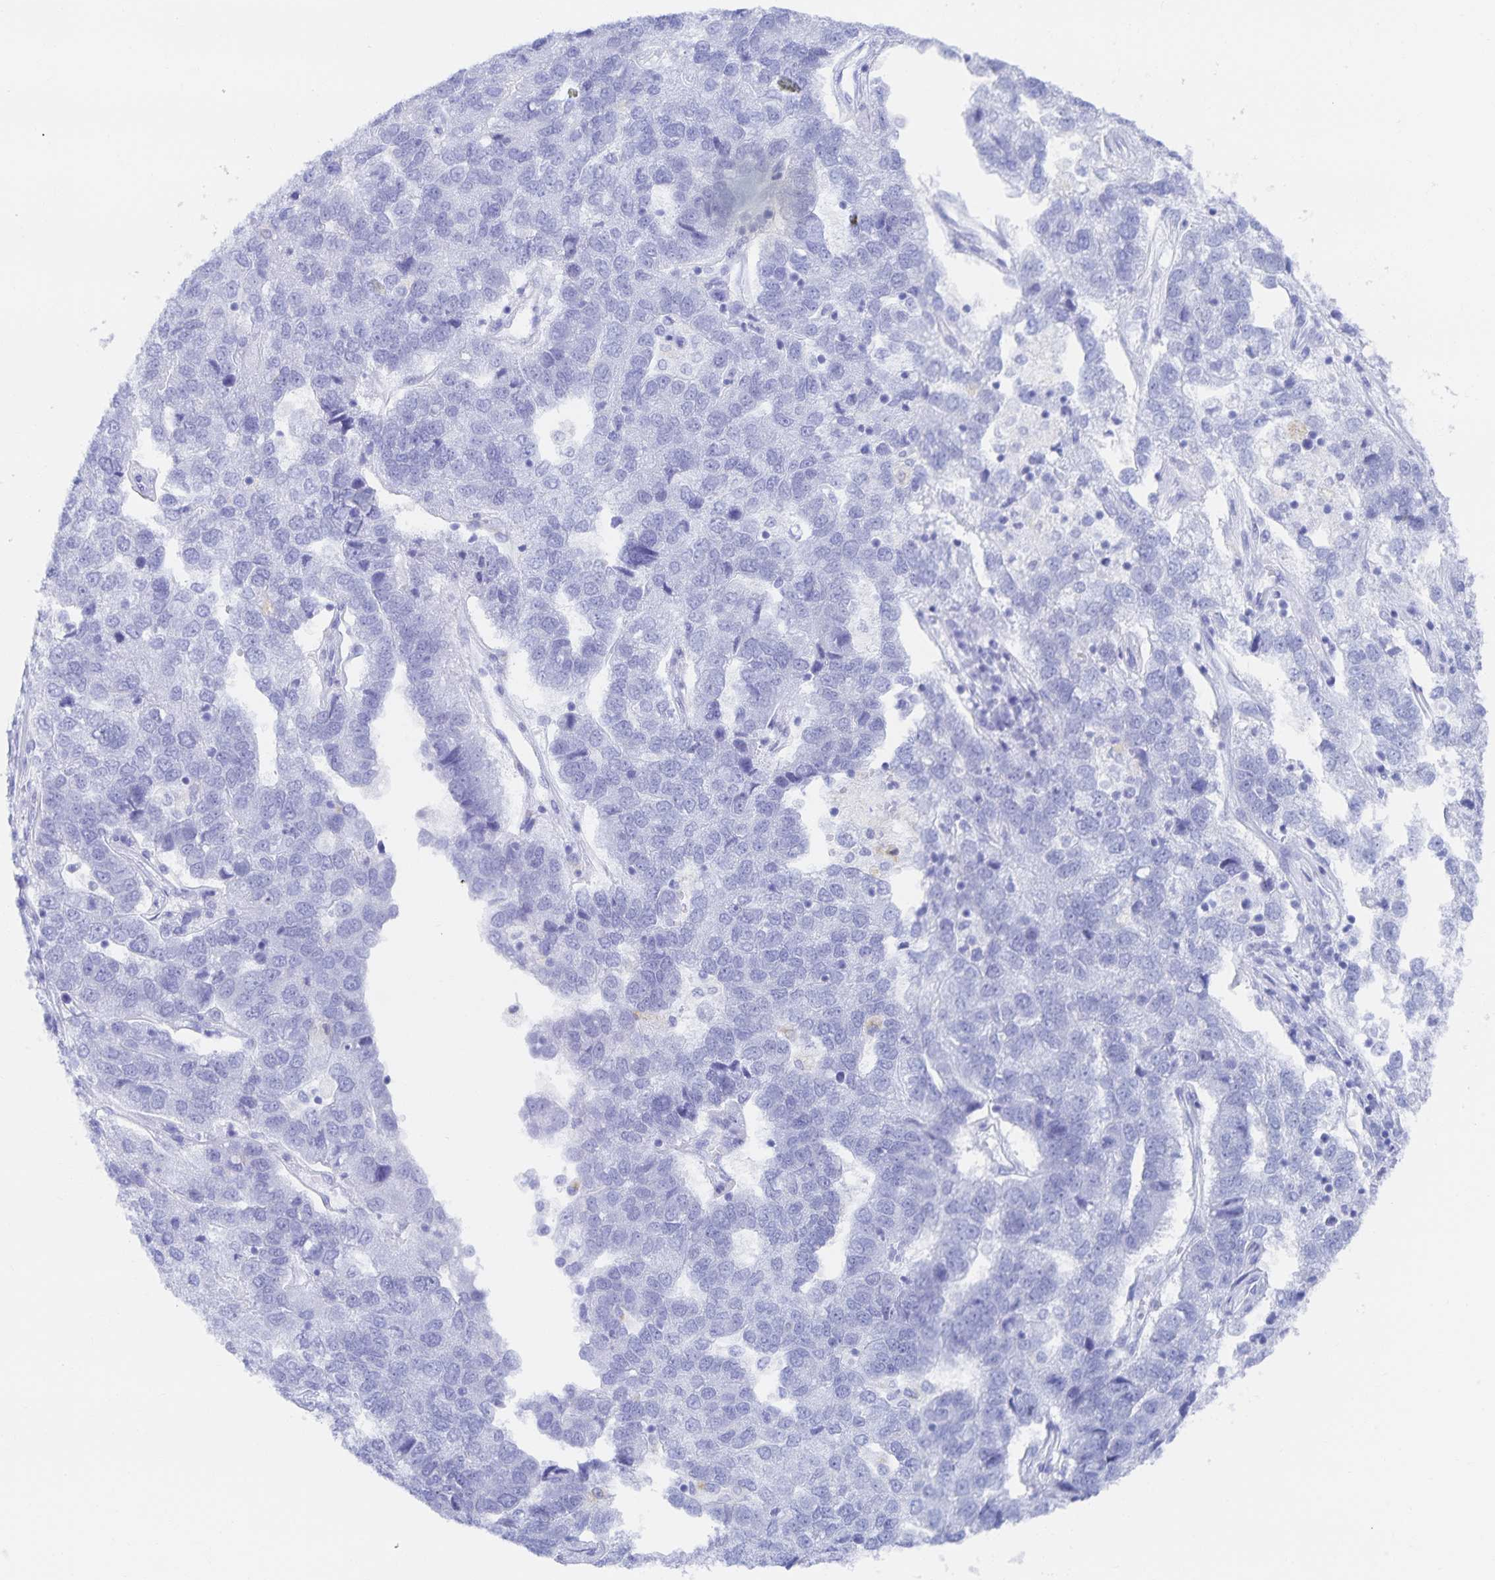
{"staining": {"intensity": "negative", "quantity": "none", "location": "none"}, "tissue": "pancreatic cancer", "cell_type": "Tumor cells", "image_type": "cancer", "snomed": [{"axis": "morphology", "description": "Adenocarcinoma, NOS"}, {"axis": "topography", "description": "Pancreas"}], "caption": "This photomicrograph is of pancreatic cancer (adenocarcinoma) stained with IHC to label a protein in brown with the nuclei are counter-stained blue. There is no staining in tumor cells.", "gene": "SNTN", "patient": {"sex": "female", "age": 61}}